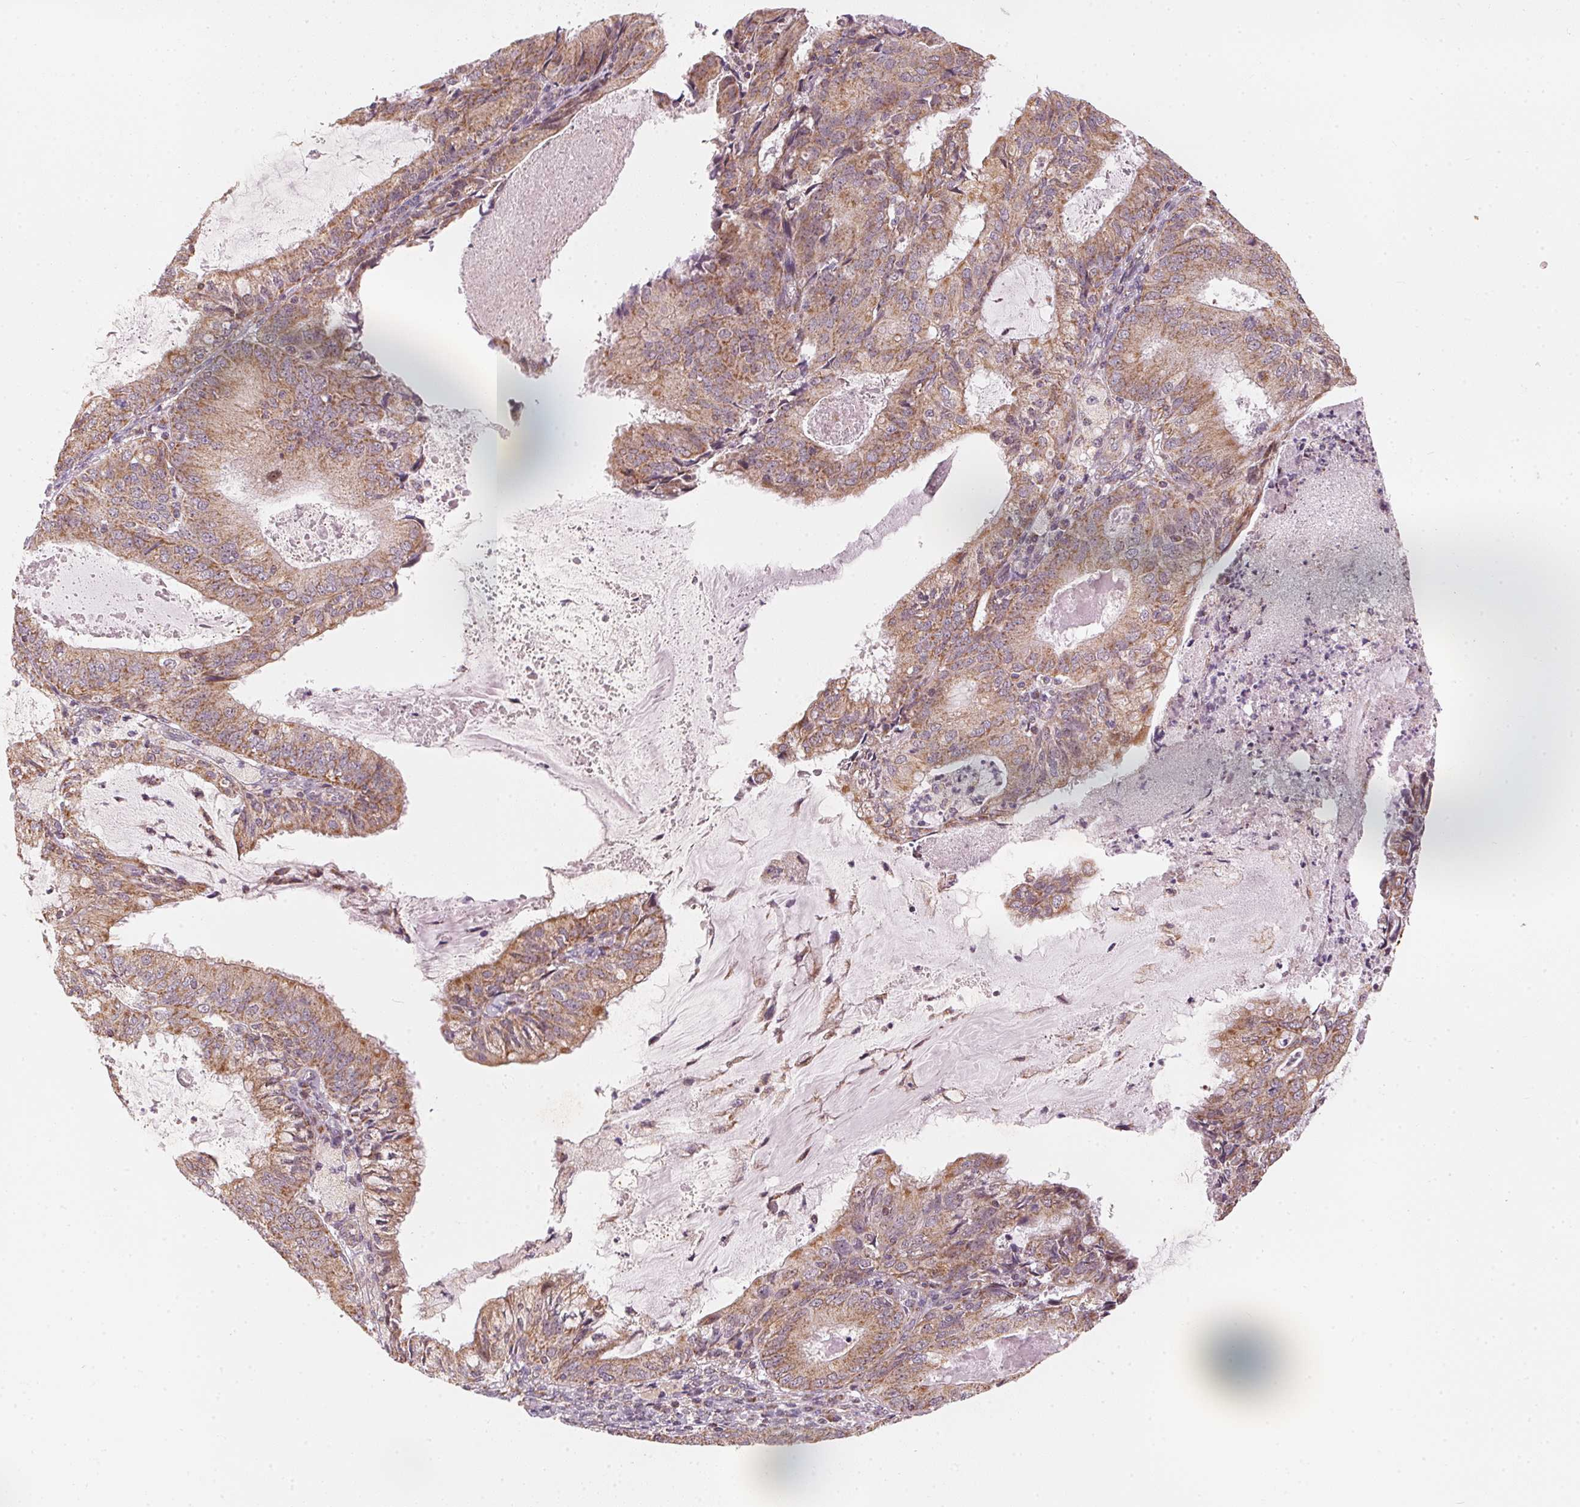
{"staining": {"intensity": "moderate", "quantity": ">75%", "location": "cytoplasmic/membranous"}, "tissue": "endometrial cancer", "cell_type": "Tumor cells", "image_type": "cancer", "snomed": [{"axis": "morphology", "description": "Adenocarcinoma, NOS"}, {"axis": "topography", "description": "Endometrium"}], "caption": "Moderate cytoplasmic/membranous protein staining is identified in approximately >75% of tumor cells in endometrial cancer.", "gene": "MATCAP1", "patient": {"sex": "female", "age": 57}}